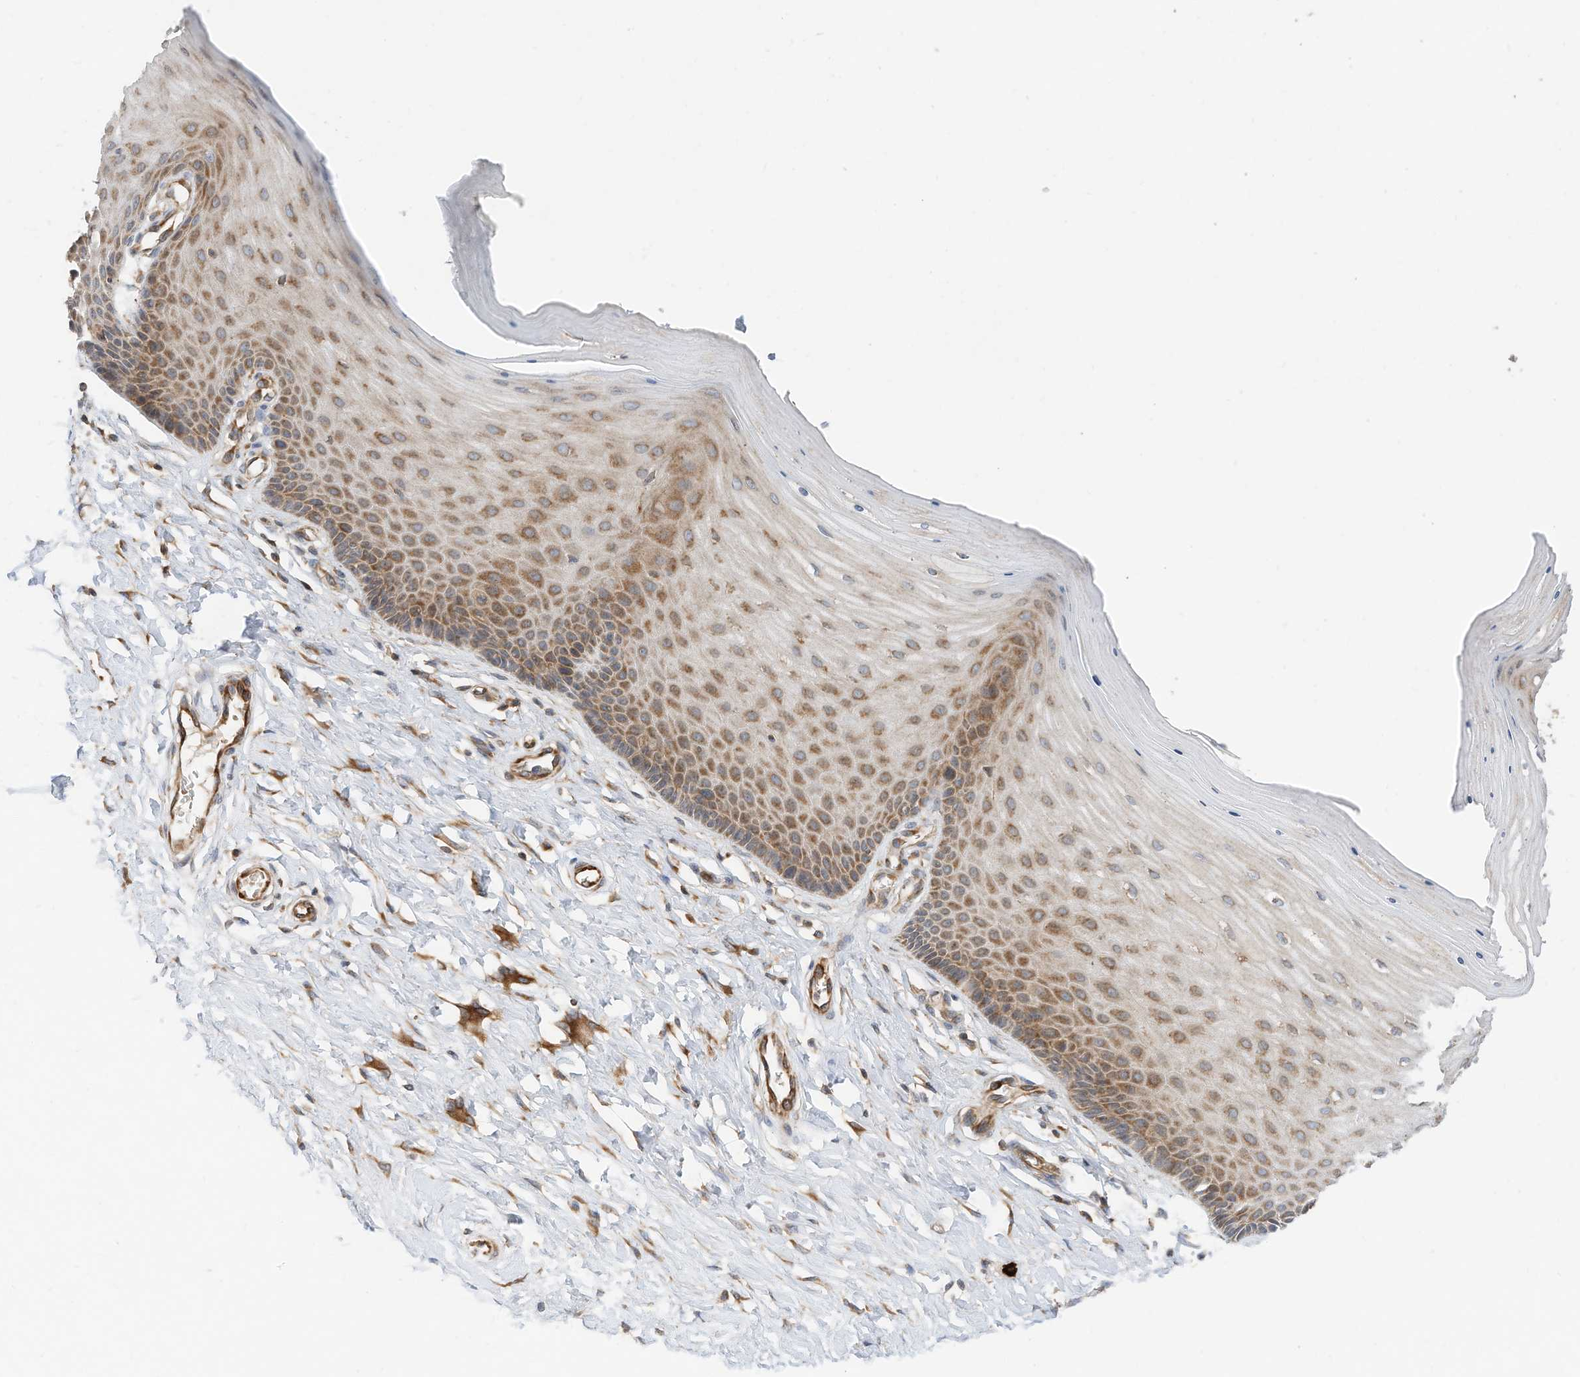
{"staining": {"intensity": "weak", "quantity": ">75%", "location": "cytoplasmic/membranous"}, "tissue": "cervix", "cell_type": "Glandular cells", "image_type": "normal", "snomed": [{"axis": "morphology", "description": "Normal tissue, NOS"}, {"axis": "topography", "description": "Cervix"}], "caption": "Benign cervix reveals weak cytoplasmic/membranous expression in about >75% of glandular cells (DAB (3,3'-diaminobenzidine) = brown stain, brightfield microscopy at high magnification)..", "gene": "CPAMD8", "patient": {"sex": "female", "age": 55}}